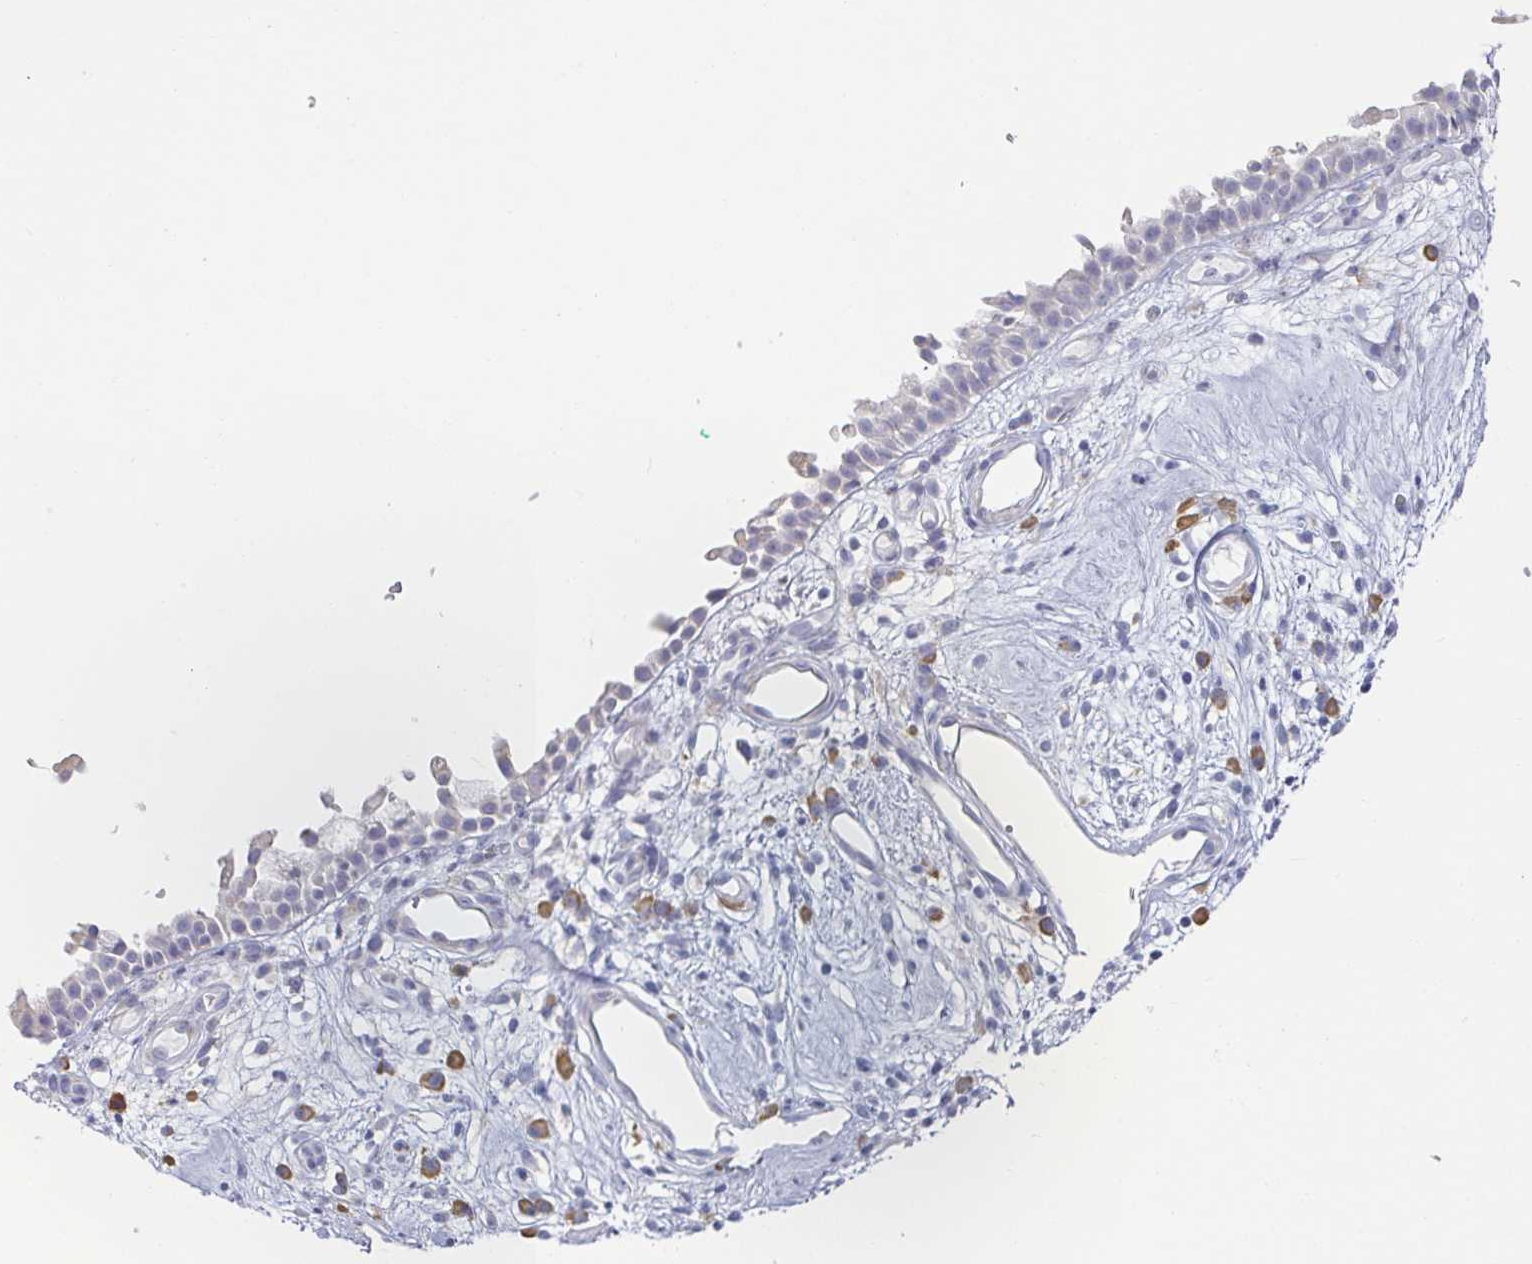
{"staining": {"intensity": "negative", "quantity": "none", "location": "none"}, "tissue": "nasopharynx", "cell_type": "Respiratory epithelial cells", "image_type": "normal", "snomed": [{"axis": "morphology", "description": "Normal tissue, NOS"}, {"axis": "morphology", "description": "Inflammation, NOS"}, {"axis": "topography", "description": "Nasopharynx"}], "caption": "Immunohistochemistry (IHC) of normal nasopharynx displays no staining in respiratory epithelial cells.", "gene": "PRR27", "patient": {"sex": "male", "age": 54}}